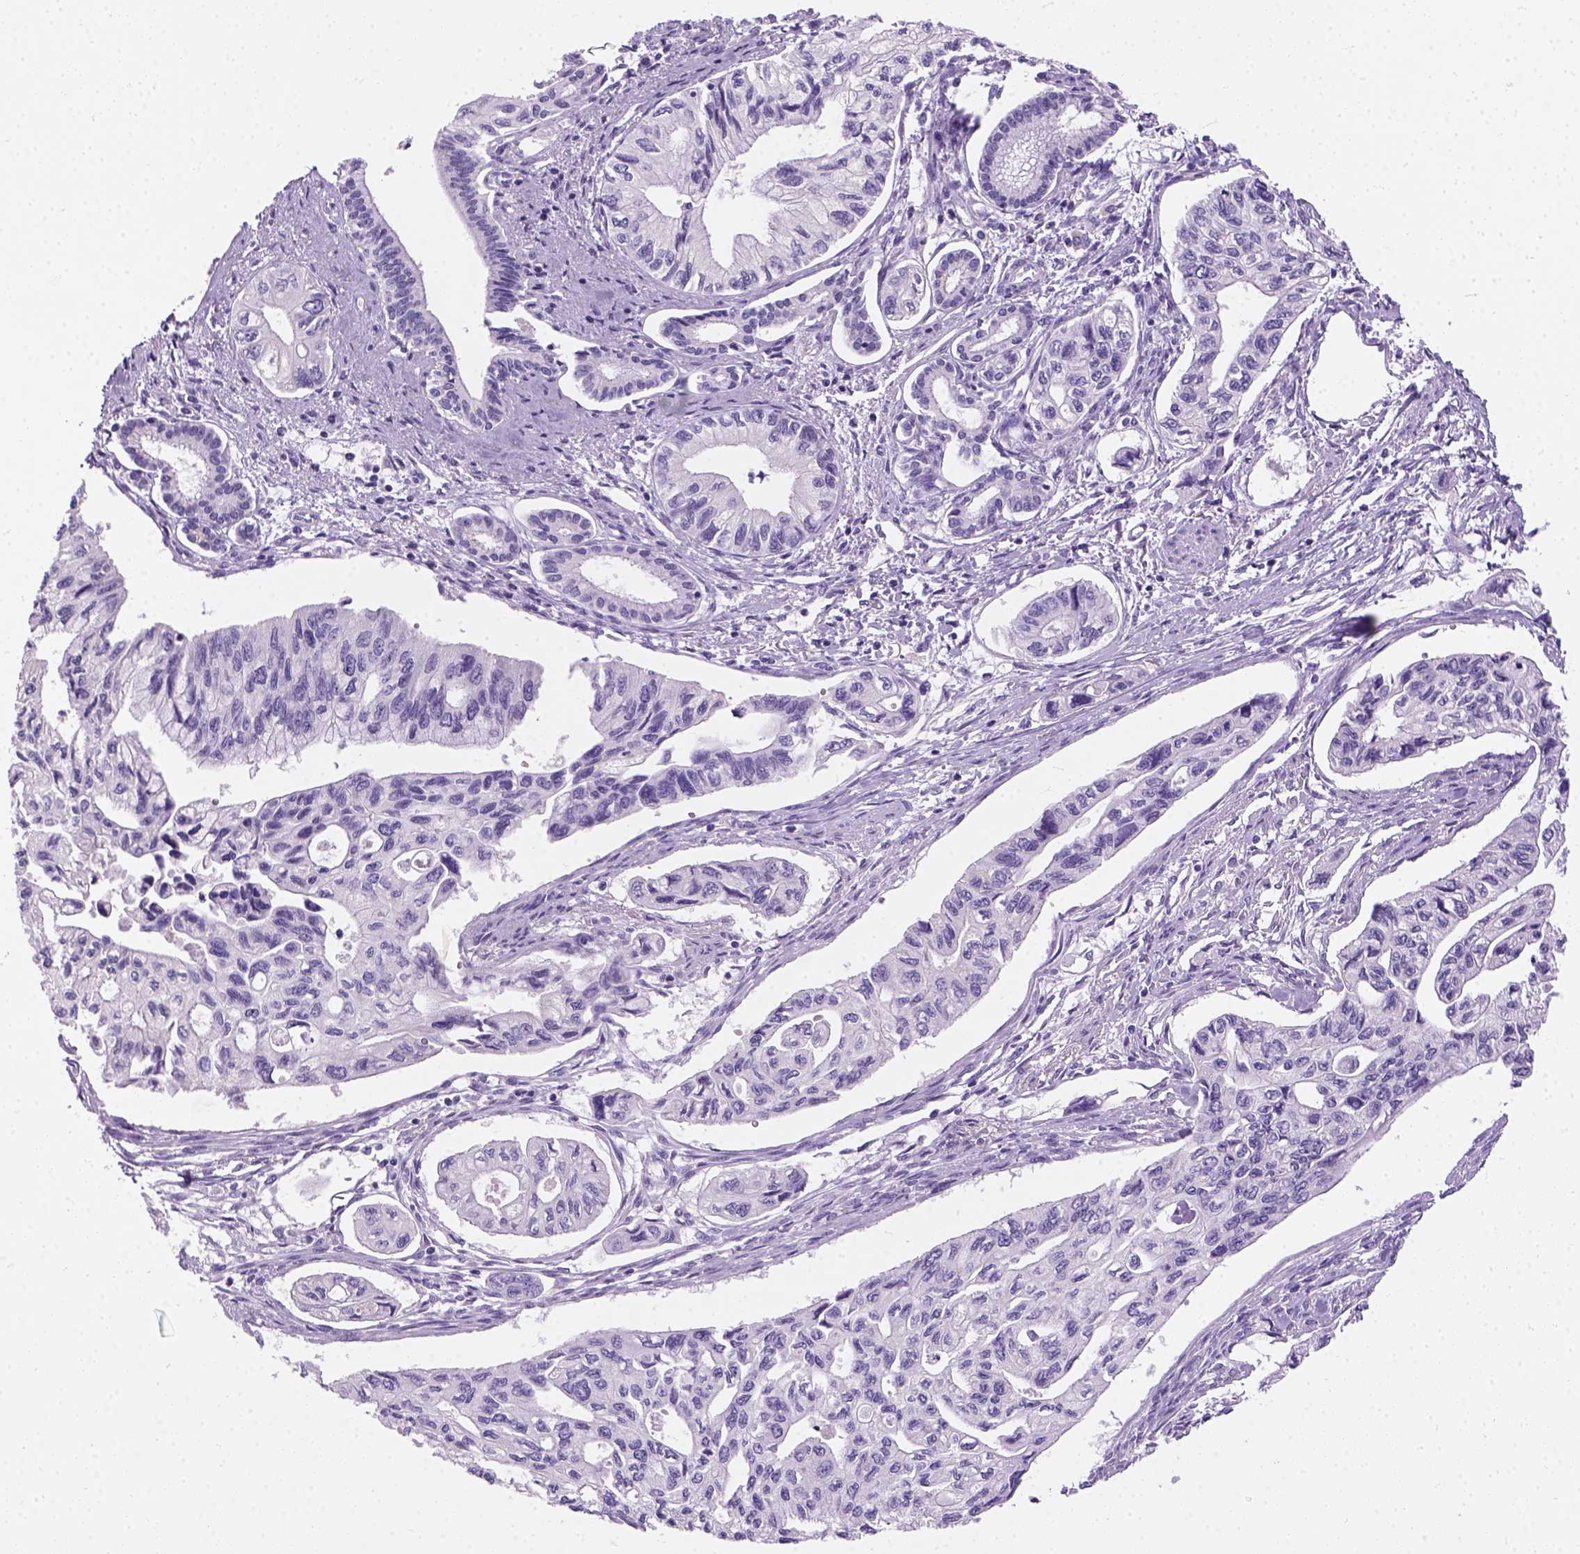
{"staining": {"intensity": "negative", "quantity": "none", "location": "none"}, "tissue": "pancreatic cancer", "cell_type": "Tumor cells", "image_type": "cancer", "snomed": [{"axis": "morphology", "description": "Adenocarcinoma, NOS"}, {"axis": "topography", "description": "Pancreas"}], "caption": "IHC of human adenocarcinoma (pancreatic) exhibits no staining in tumor cells.", "gene": "TMEM38A", "patient": {"sex": "female", "age": 76}}